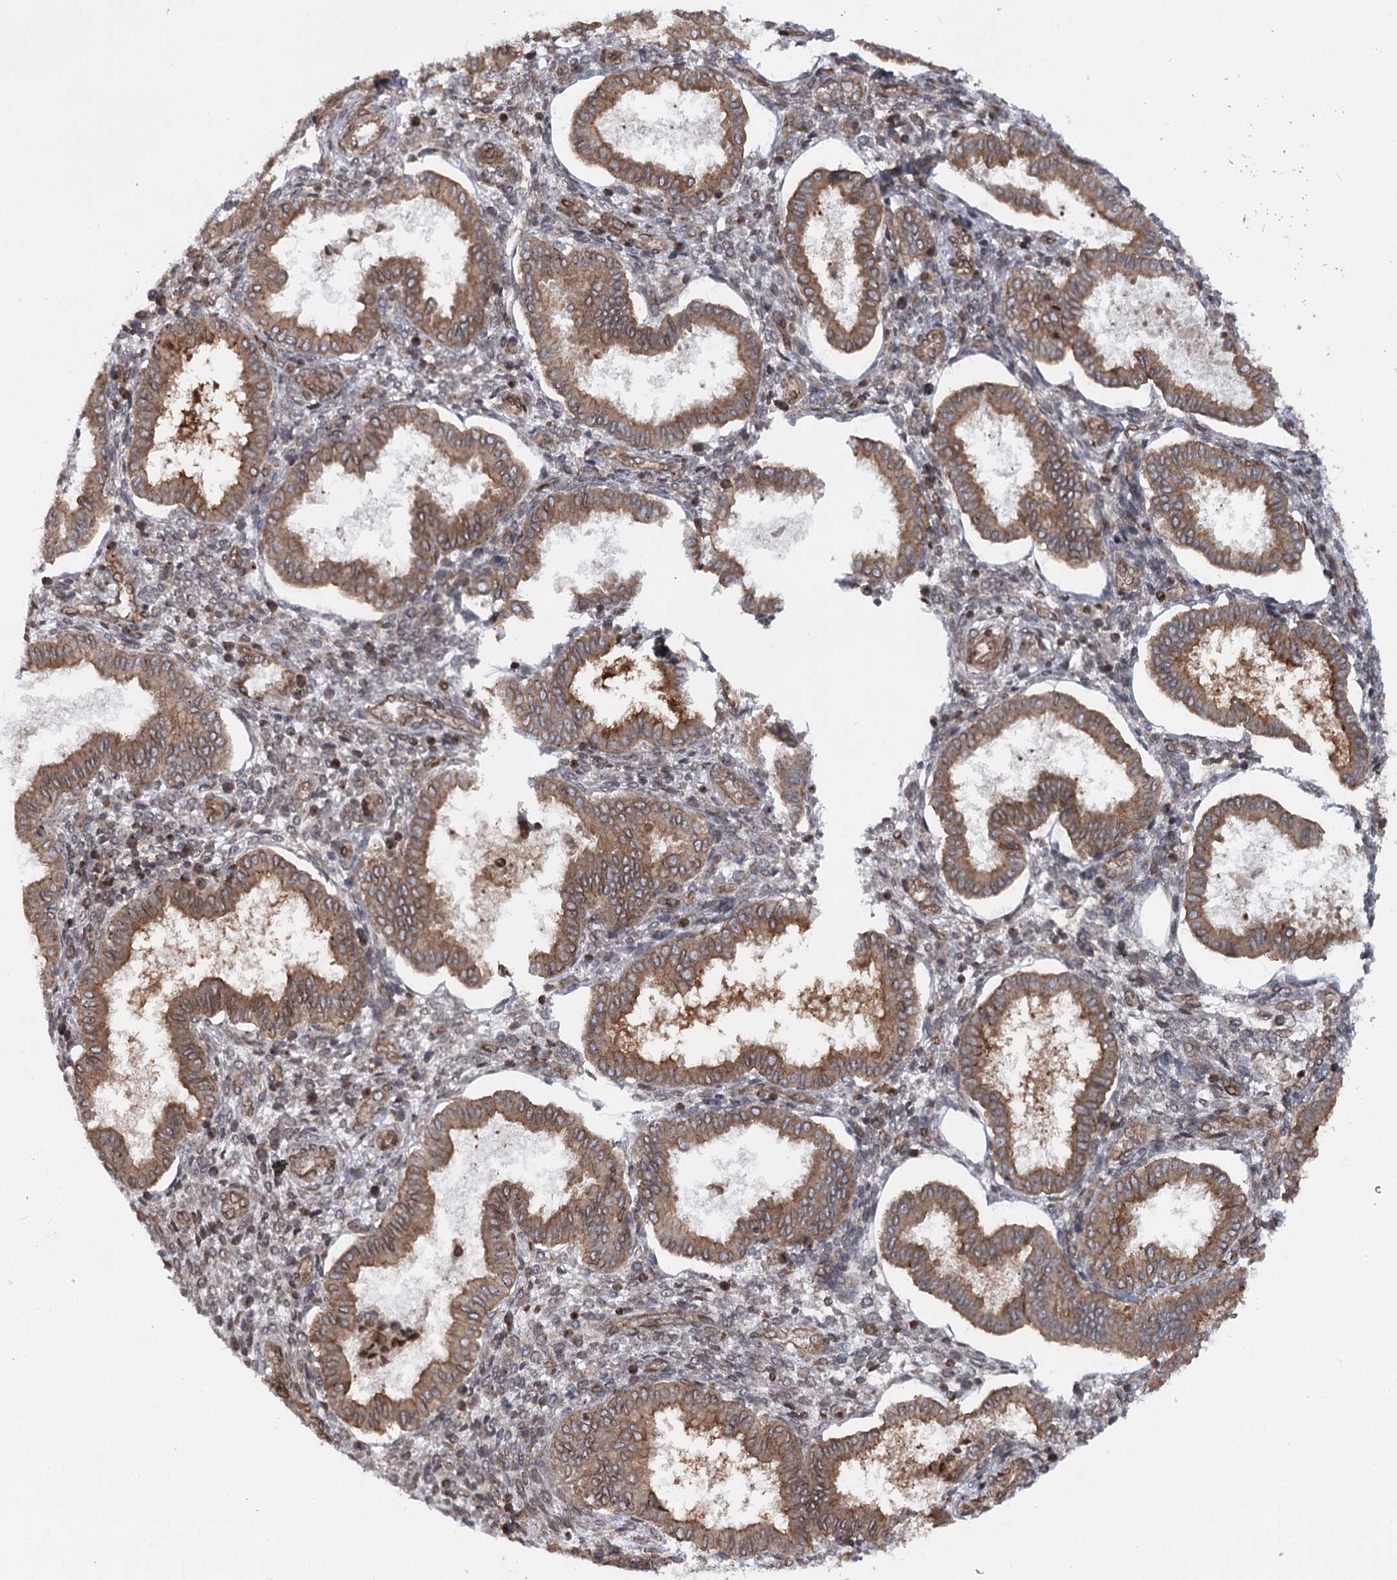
{"staining": {"intensity": "negative", "quantity": "none", "location": "none"}, "tissue": "endometrium", "cell_type": "Cells in endometrial stroma", "image_type": "normal", "snomed": [{"axis": "morphology", "description": "Normal tissue, NOS"}, {"axis": "topography", "description": "Endometrium"}], "caption": "IHC photomicrograph of normal endometrium stained for a protein (brown), which displays no positivity in cells in endometrial stroma. (Brightfield microscopy of DAB immunohistochemistry (IHC) at high magnification).", "gene": "FGFR1OP2", "patient": {"sex": "female", "age": 24}}